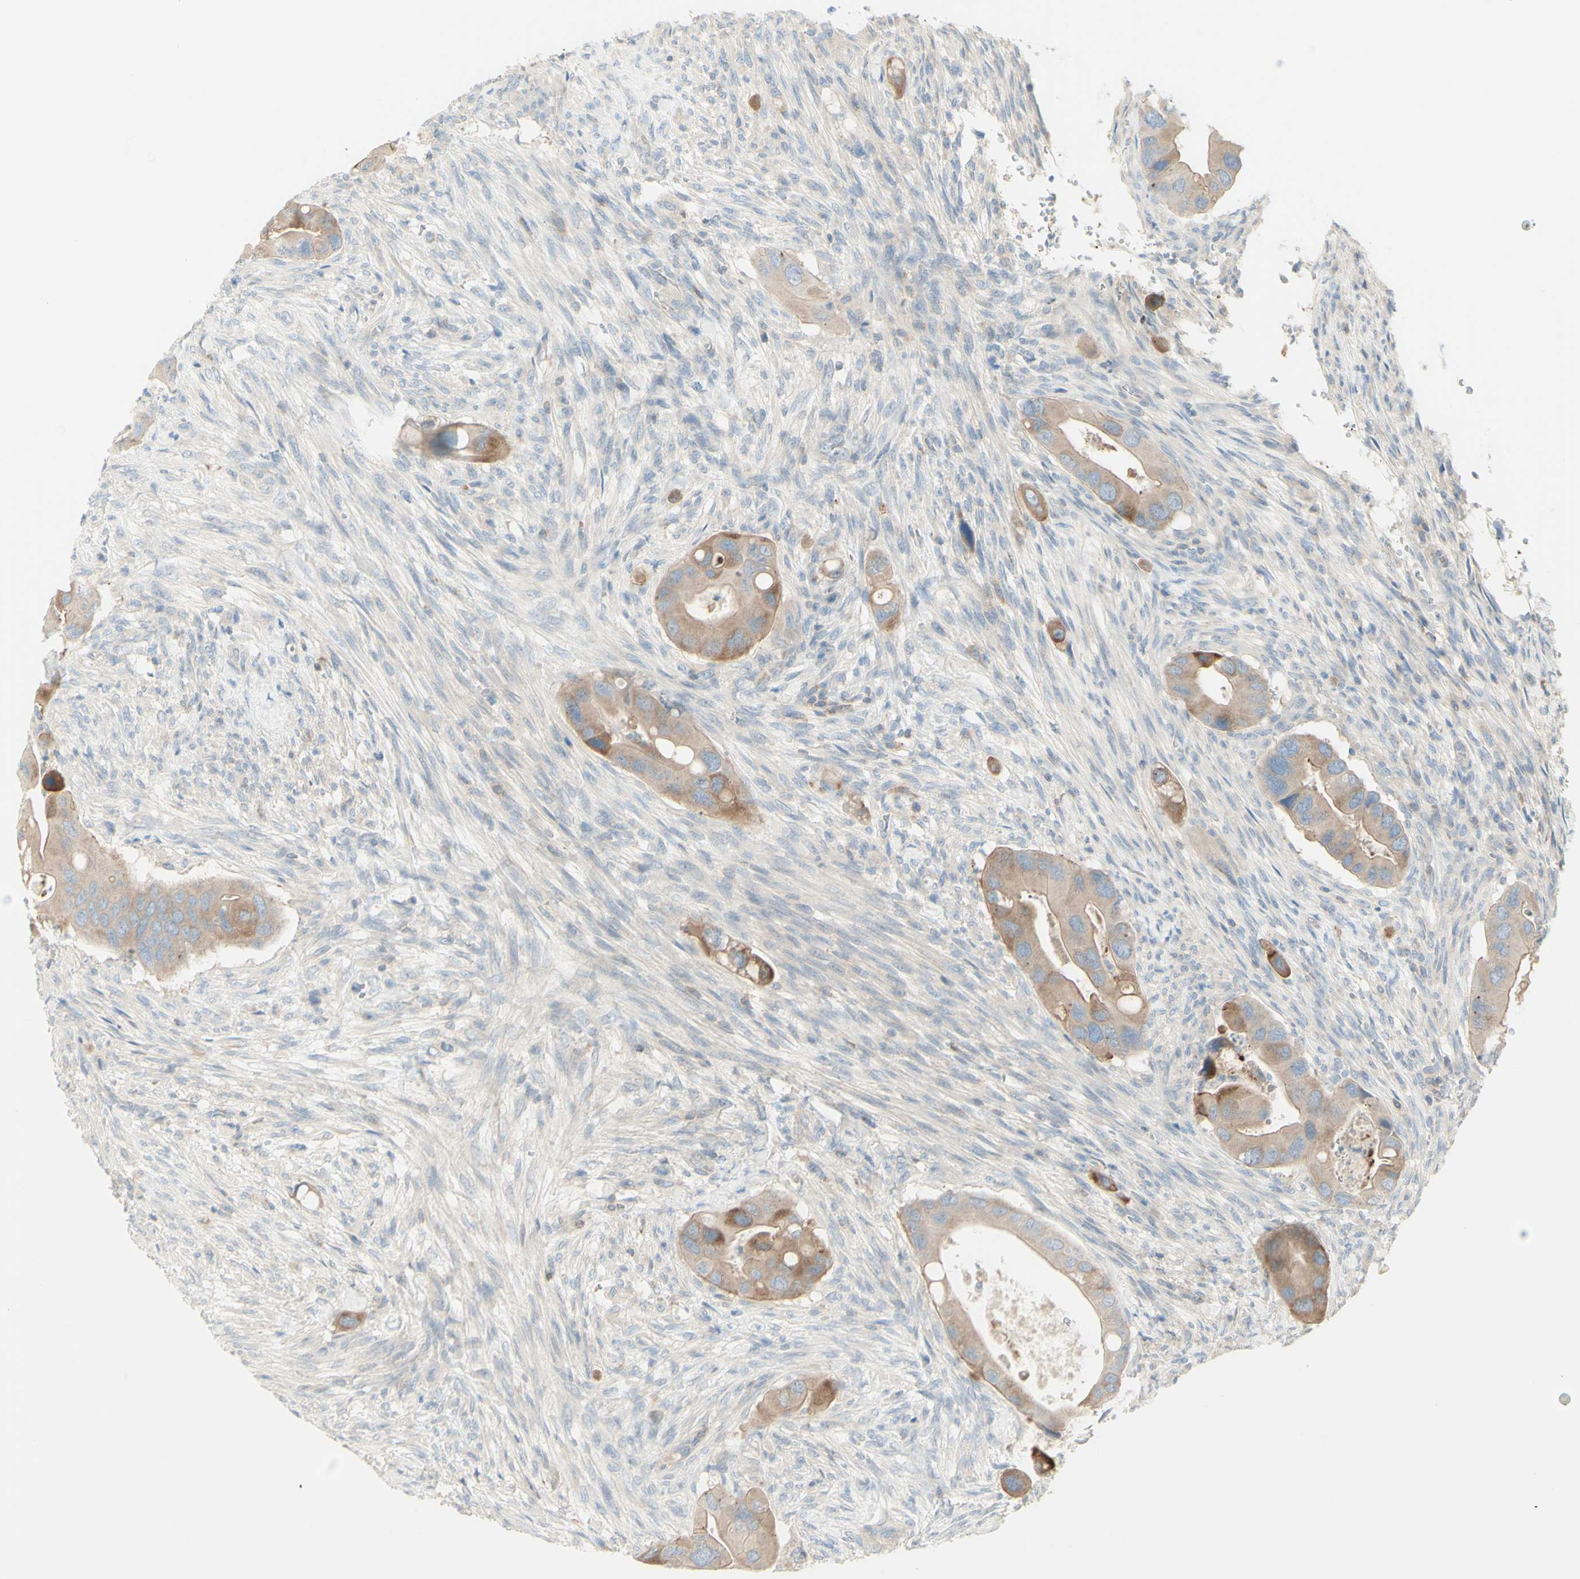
{"staining": {"intensity": "moderate", "quantity": ">75%", "location": "cytoplasmic/membranous"}, "tissue": "colorectal cancer", "cell_type": "Tumor cells", "image_type": "cancer", "snomed": [{"axis": "morphology", "description": "Adenocarcinoma, NOS"}, {"axis": "topography", "description": "Rectum"}], "caption": "This histopathology image shows colorectal cancer stained with immunohistochemistry (IHC) to label a protein in brown. The cytoplasmic/membranous of tumor cells show moderate positivity for the protein. Nuclei are counter-stained blue.", "gene": "MTM1", "patient": {"sex": "female", "age": 57}}